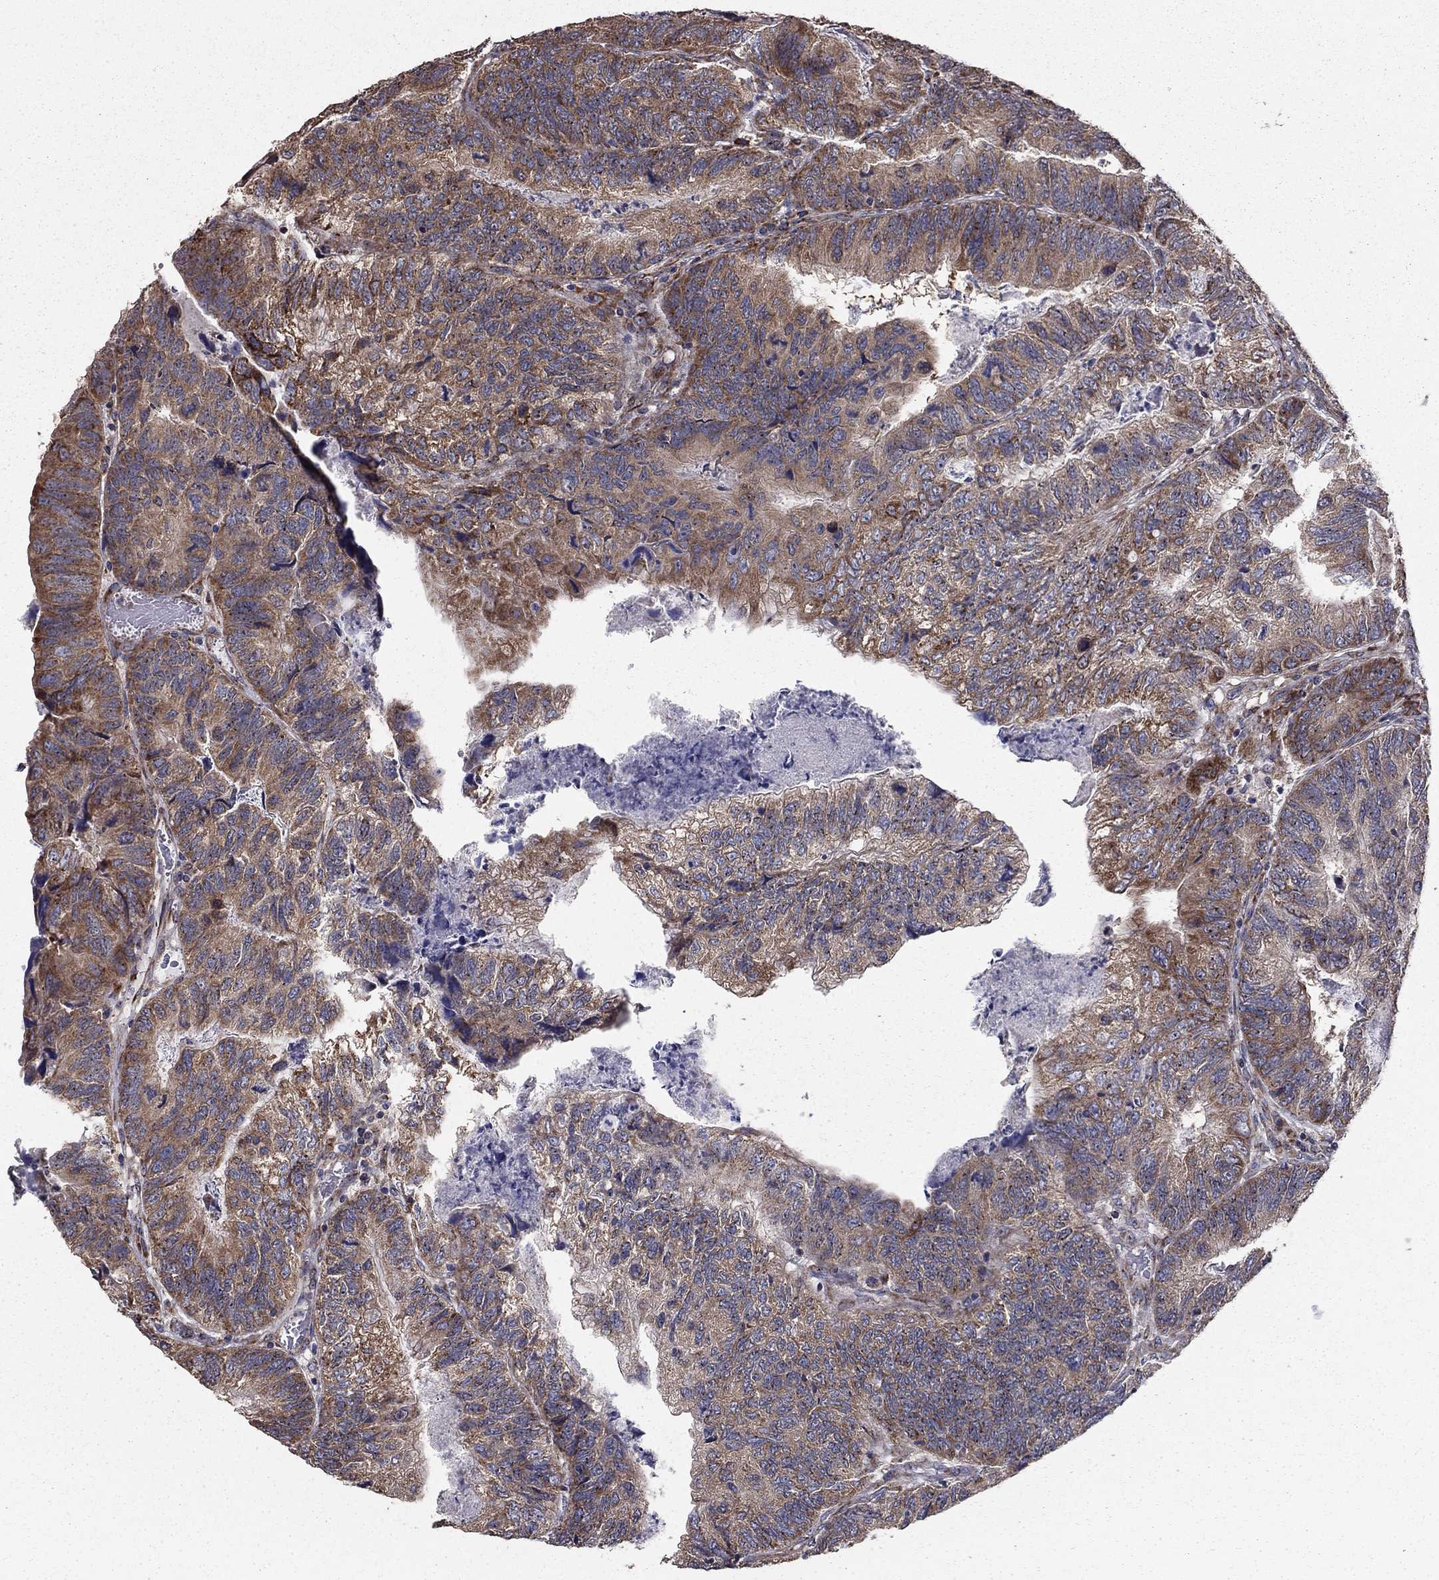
{"staining": {"intensity": "moderate", "quantity": "25%-75%", "location": "cytoplasmic/membranous"}, "tissue": "colorectal cancer", "cell_type": "Tumor cells", "image_type": "cancer", "snomed": [{"axis": "morphology", "description": "Adenocarcinoma, NOS"}, {"axis": "topography", "description": "Colon"}], "caption": "This image demonstrates immunohistochemistry staining of human adenocarcinoma (colorectal), with medium moderate cytoplasmic/membranous positivity in about 25%-75% of tumor cells.", "gene": "NKIRAS1", "patient": {"sex": "female", "age": 67}}